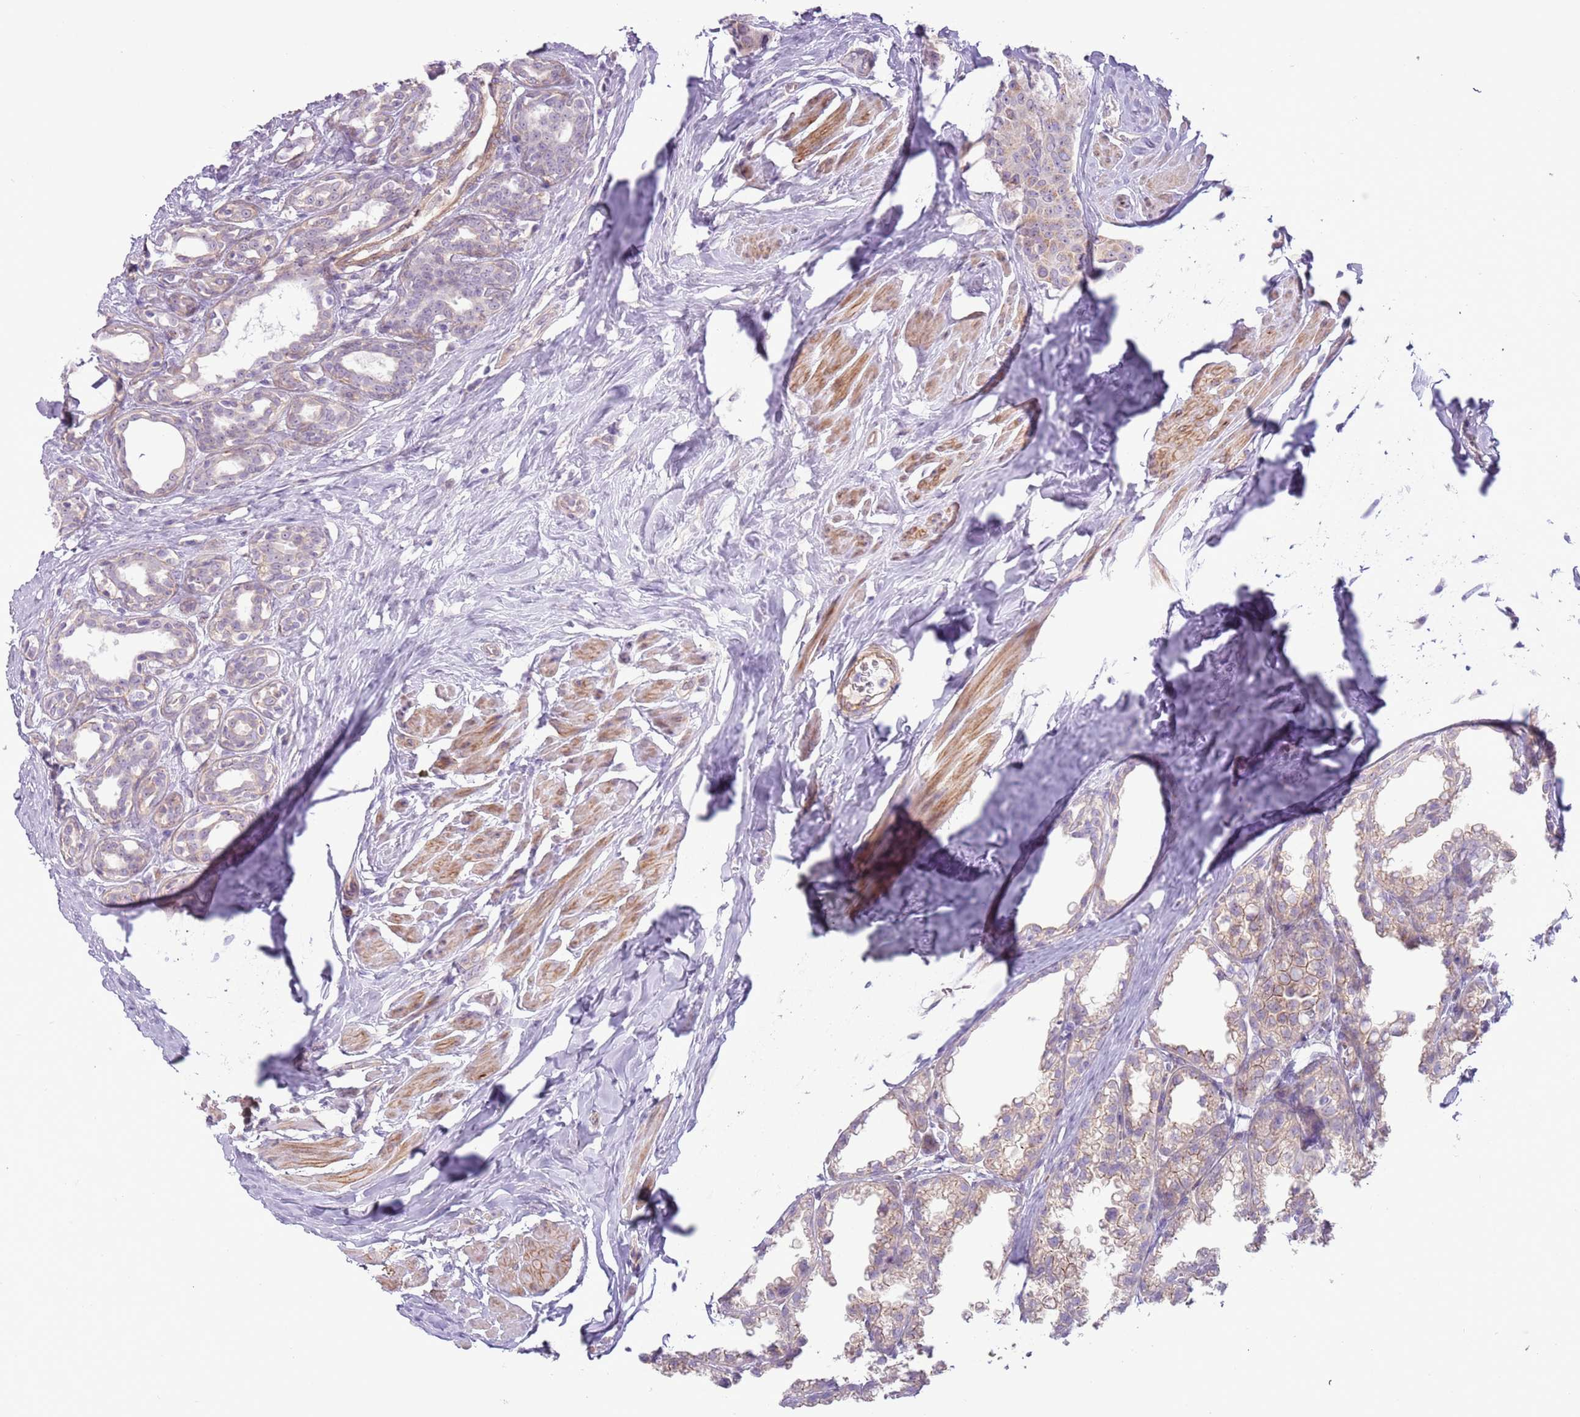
{"staining": {"intensity": "negative", "quantity": "none", "location": "none"}, "tissue": "breast cancer", "cell_type": "Tumor cells", "image_type": "cancer", "snomed": [{"axis": "morphology", "description": "Duct carcinoma"}, {"axis": "topography", "description": "Breast"}], "caption": "There is no significant expression in tumor cells of breast cancer (invasive ductal carcinoma).", "gene": "MRO", "patient": {"sex": "female", "age": 40}}